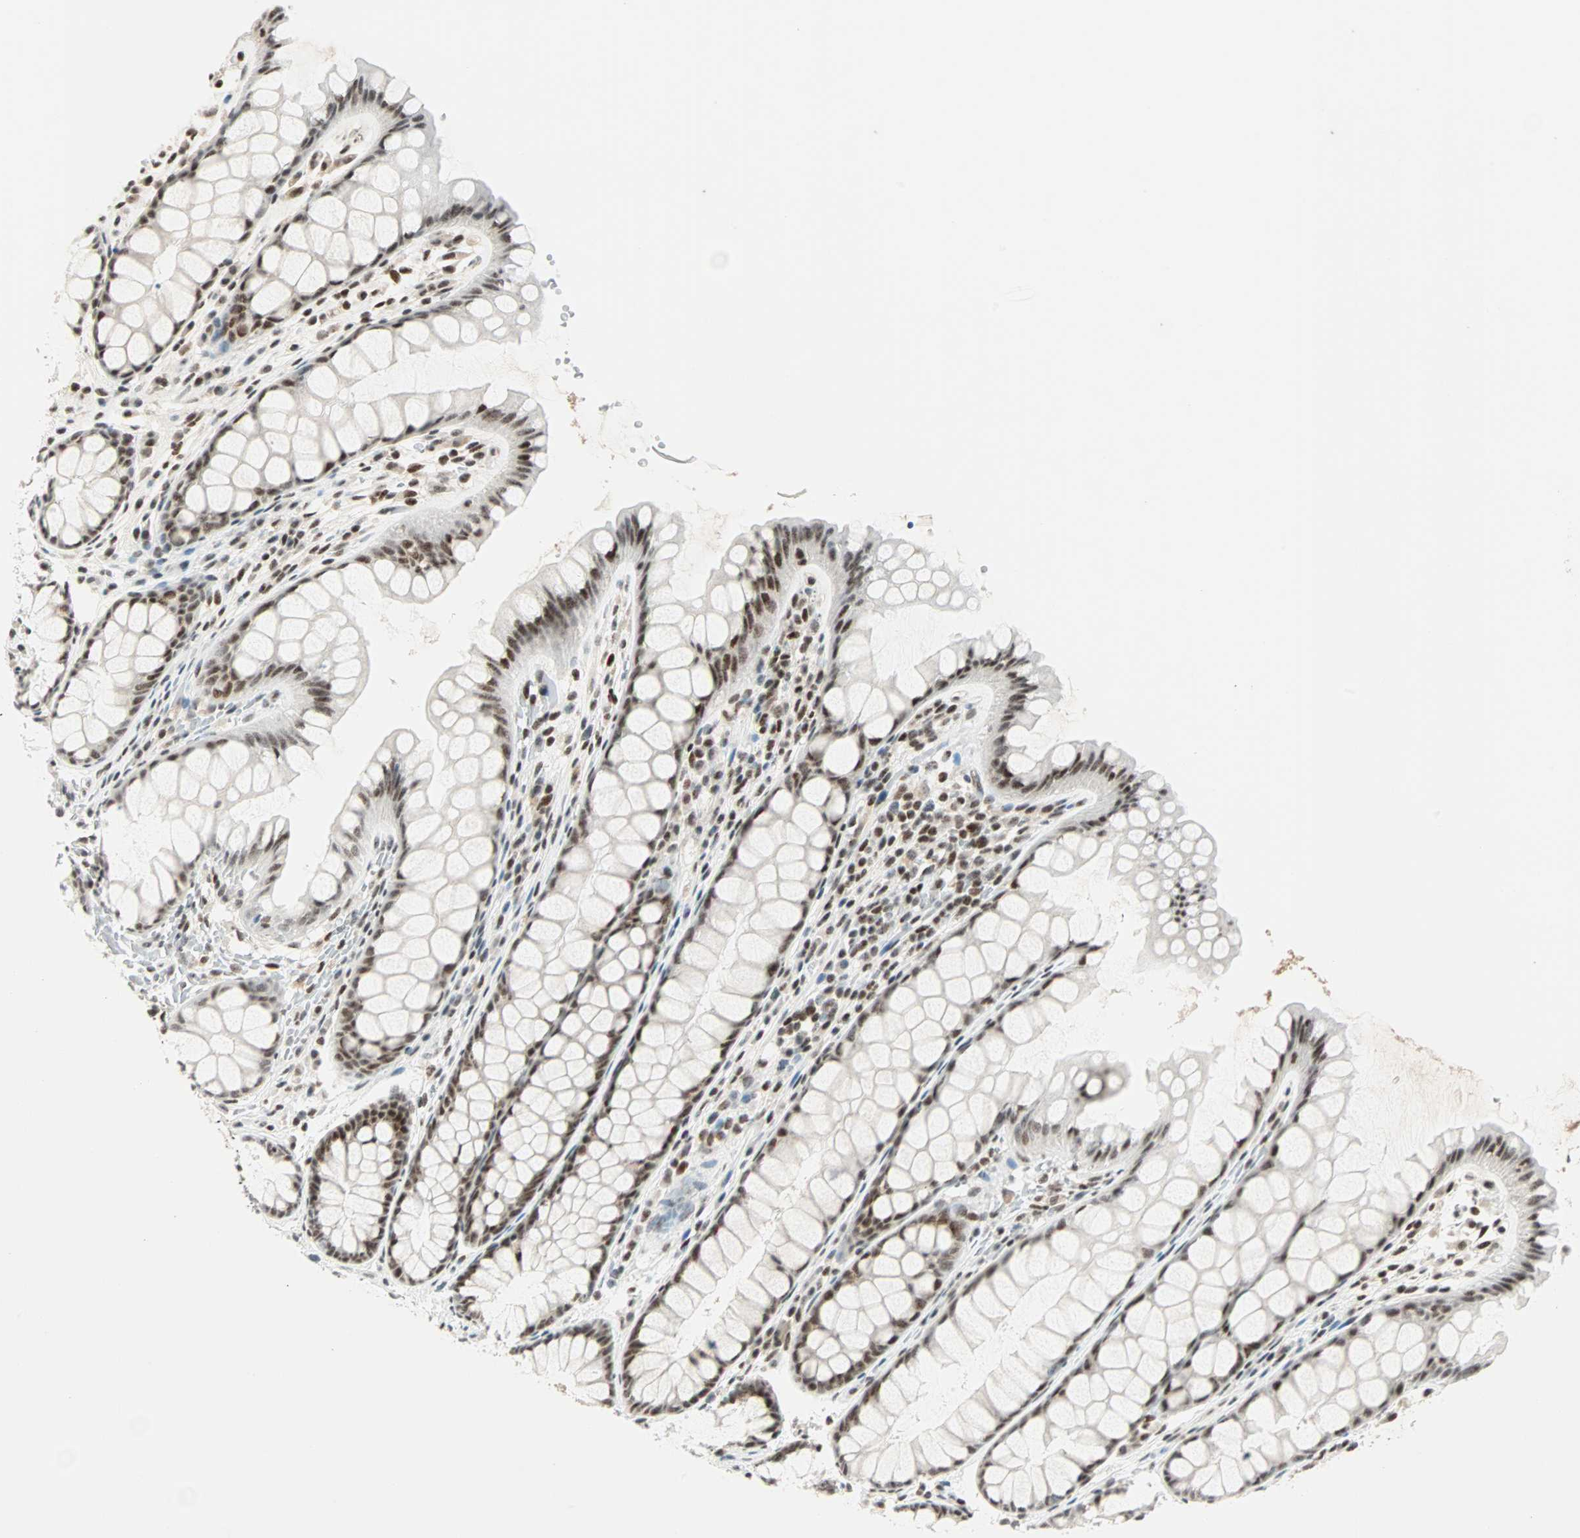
{"staining": {"intensity": "weak", "quantity": ">75%", "location": "nuclear"}, "tissue": "colon", "cell_type": "Endothelial cells", "image_type": "normal", "snomed": [{"axis": "morphology", "description": "Normal tissue, NOS"}, {"axis": "topography", "description": "Colon"}], "caption": "High-magnification brightfield microscopy of unremarkable colon stained with DAB (3,3'-diaminobenzidine) (brown) and counterstained with hematoxylin (blue). endothelial cells exhibit weak nuclear expression is appreciated in approximately>75% of cells.", "gene": "SIN3A", "patient": {"sex": "female", "age": 55}}